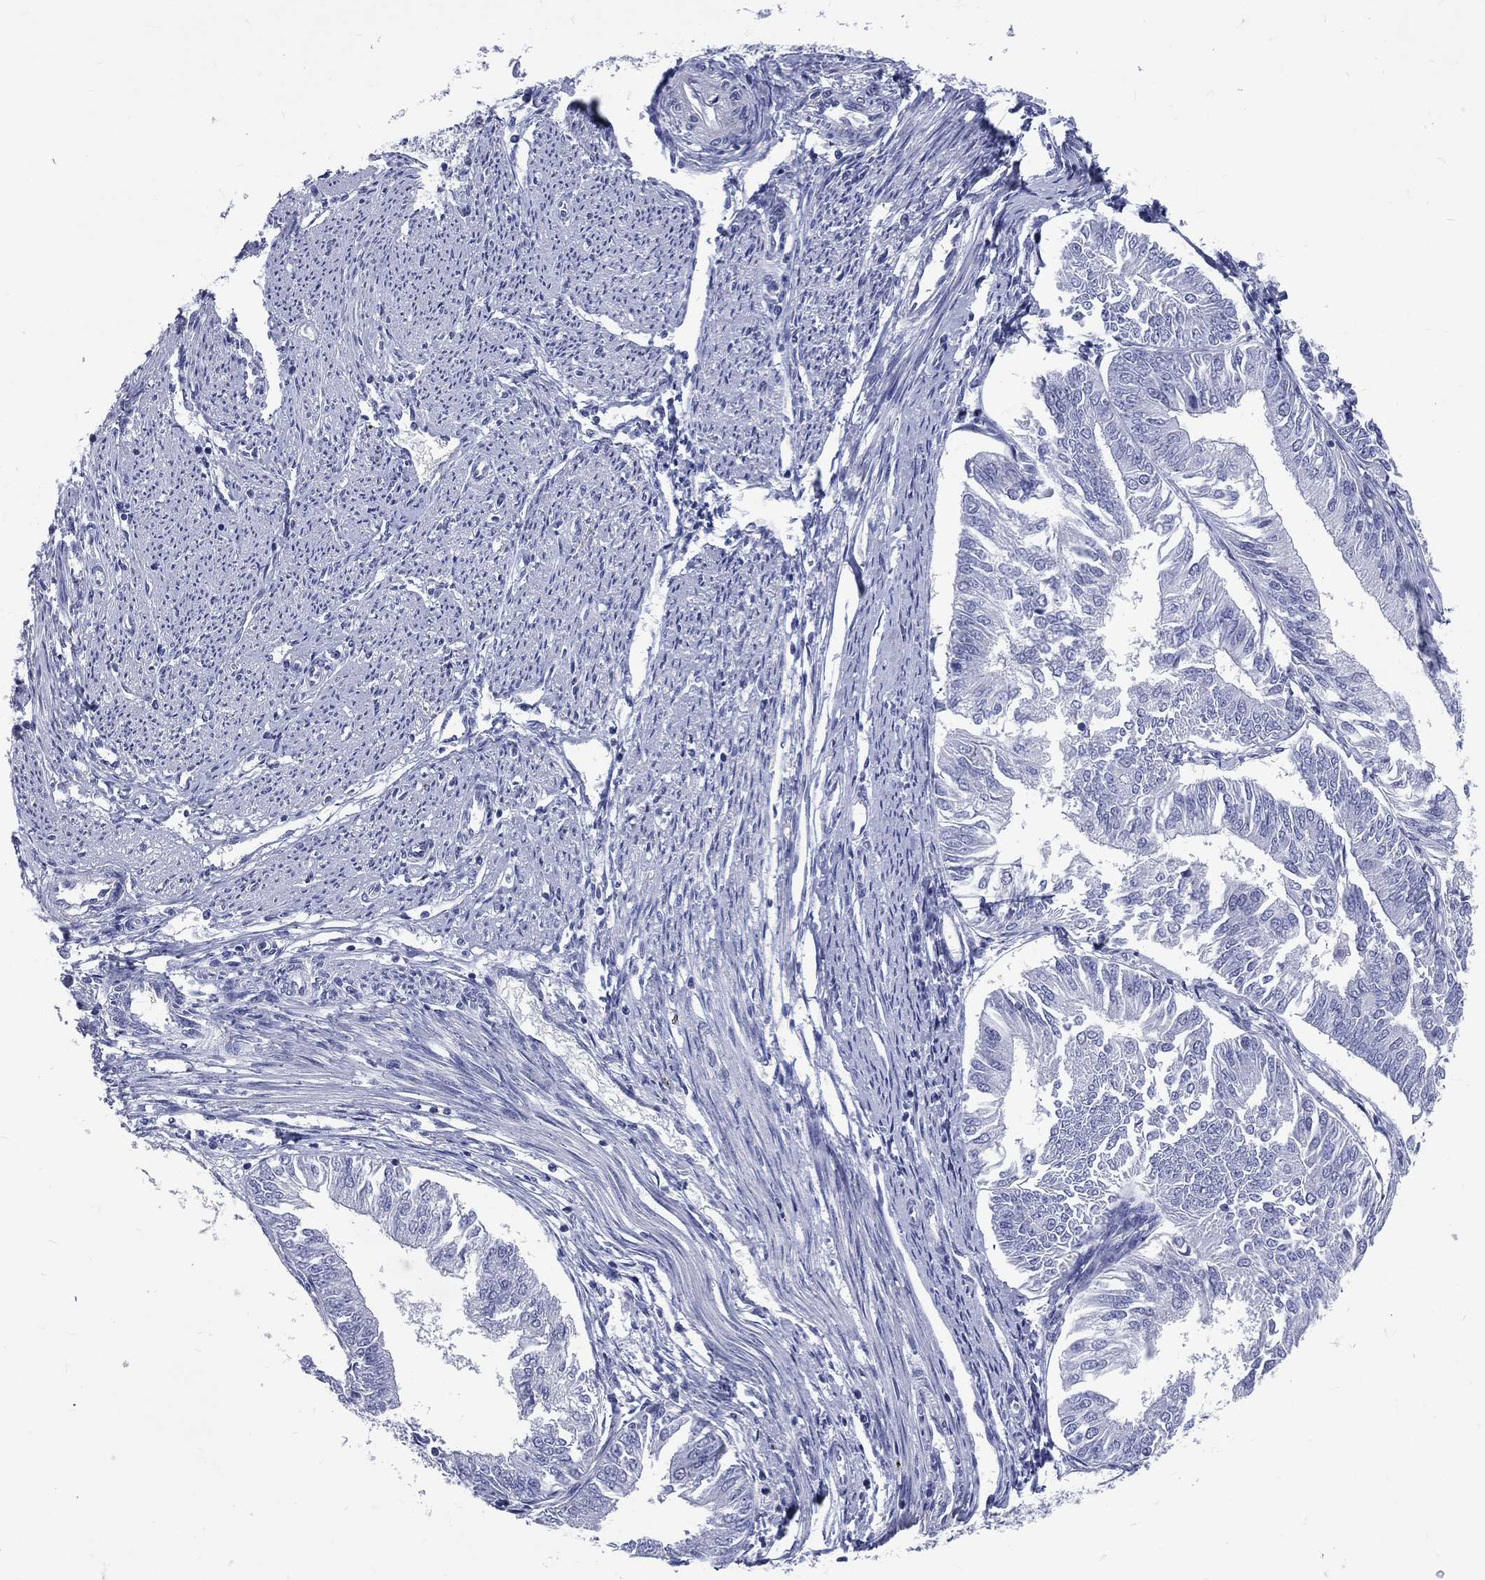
{"staining": {"intensity": "negative", "quantity": "none", "location": "none"}, "tissue": "endometrial cancer", "cell_type": "Tumor cells", "image_type": "cancer", "snomed": [{"axis": "morphology", "description": "Adenocarcinoma, NOS"}, {"axis": "topography", "description": "Endometrium"}], "caption": "IHC micrograph of human endometrial adenocarcinoma stained for a protein (brown), which shows no positivity in tumor cells.", "gene": "MLLT10", "patient": {"sex": "female", "age": 58}}